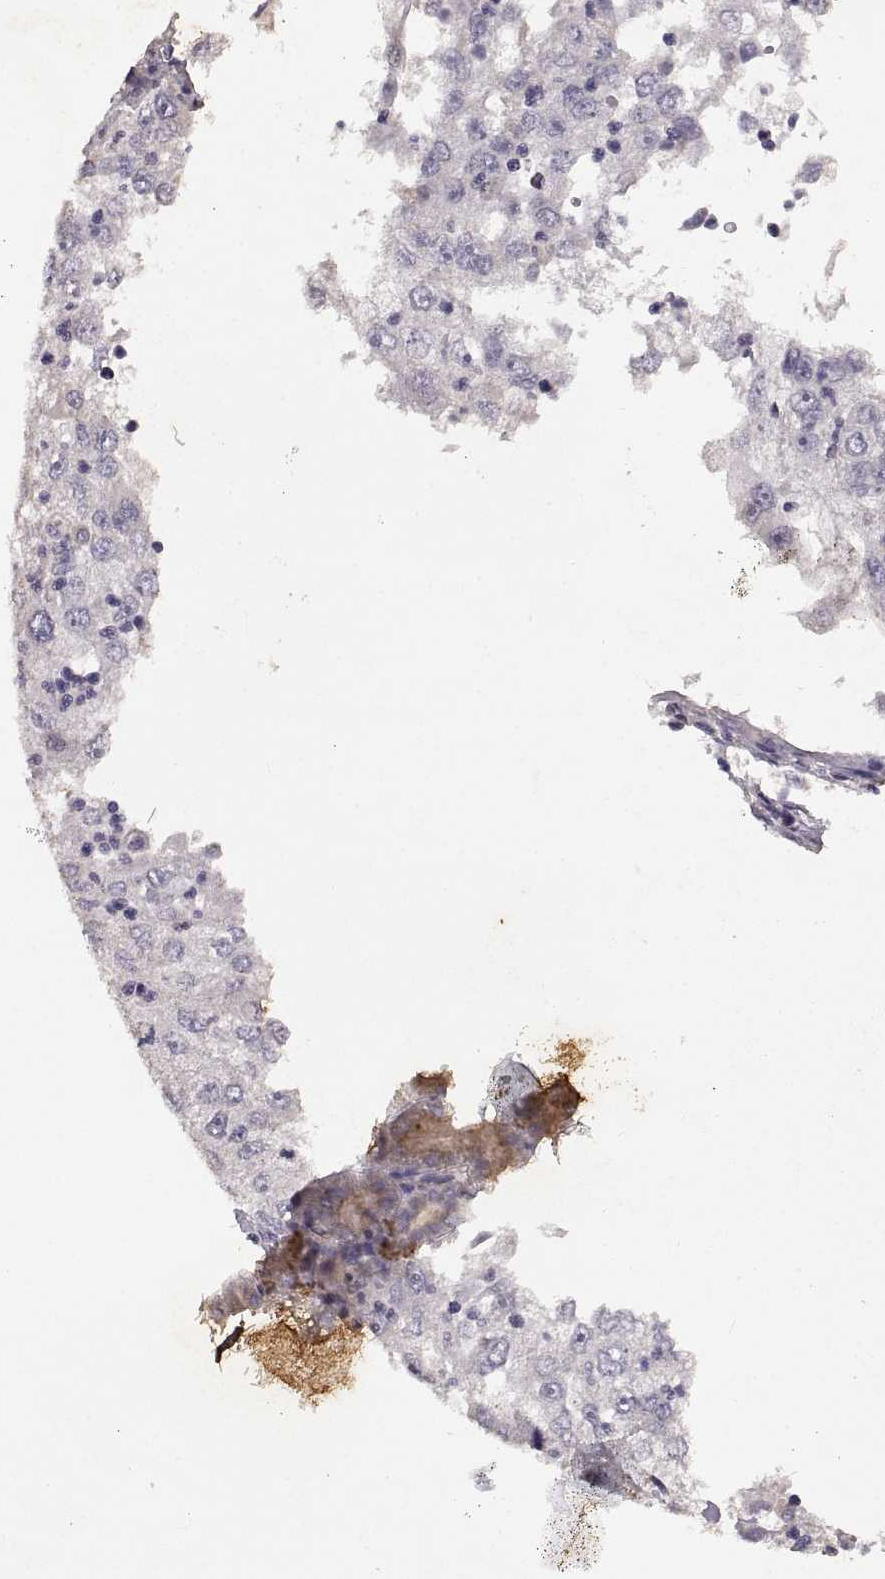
{"staining": {"intensity": "negative", "quantity": "none", "location": "none"}, "tissue": "cervical cancer", "cell_type": "Tumor cells", "image_type": "cancer", "snomed": [{"axis": "morphology", "description": "Squamous cell carcinoma, NOS"}, {"axis": "topography", "description": "Cervix"}], "caption": "Immunohistochemical staining of cervical cancer (squamous cell carcinoma) demonstrates no significant positivity in tumor cells.", "gene": "DEFB136", "patient": {"sex": "female", "age": 36}}